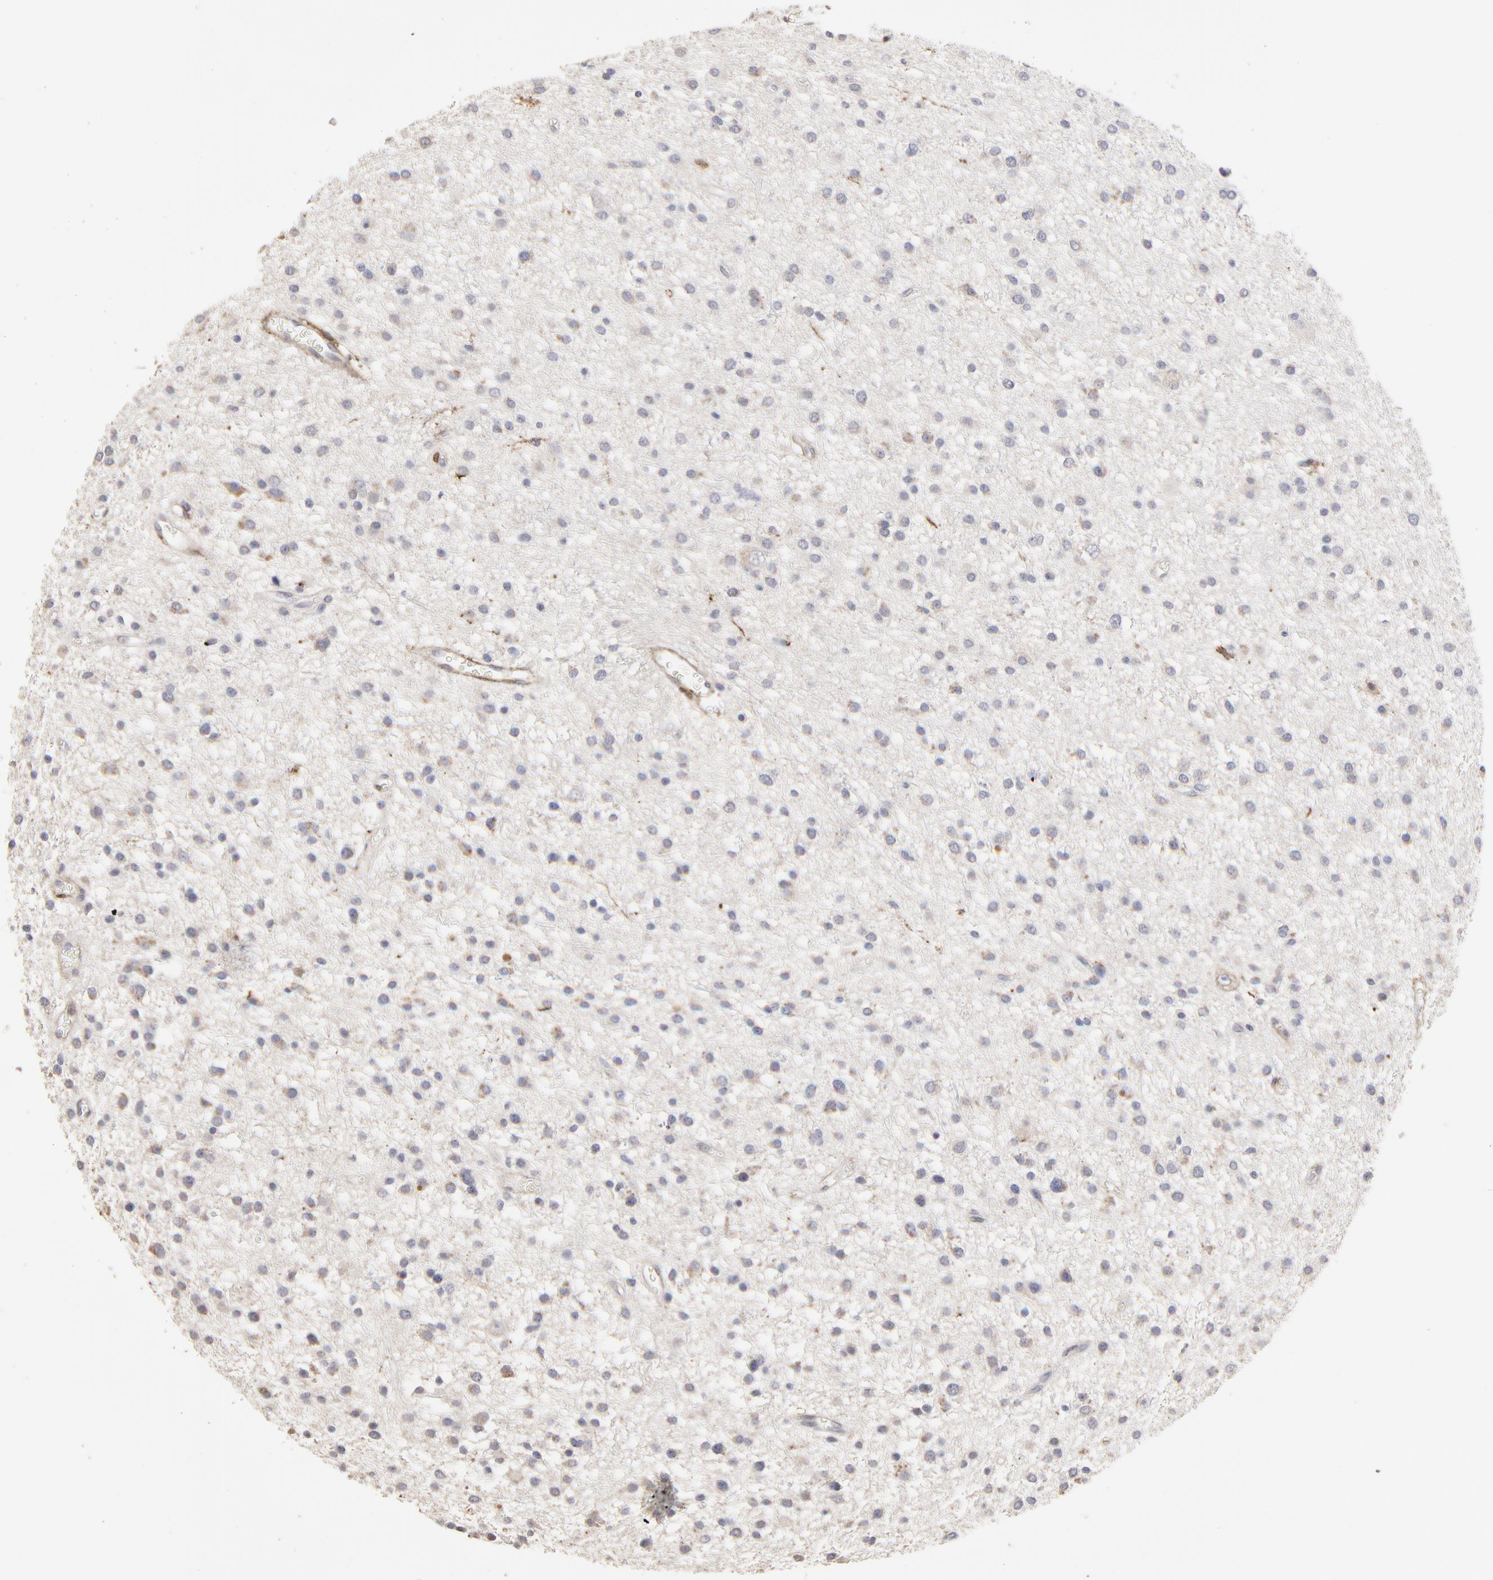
{"staining": {"intensity": "negative", "quantity": "none", "location": "none"}, "tissue": "glioma", "cell_type": "Tumor cells", "image_type": "cancer", "snomed": [{"axis": "morphology", "description": "Glioma, malignant, Low grade"}, {"axis": "topography", "description": "Brain"}], "caption": "Immunohistochemistry photomicrograph of malignant glioma (low-grade) stained for a protein (brown), which shows no expression in tumor cells. (DAB (3,3'-diaminobenzidine) IHC with hematoxylin counter stain).", "gene": "SLC6A14", "patient": {"sex": "female", "age": 36}}